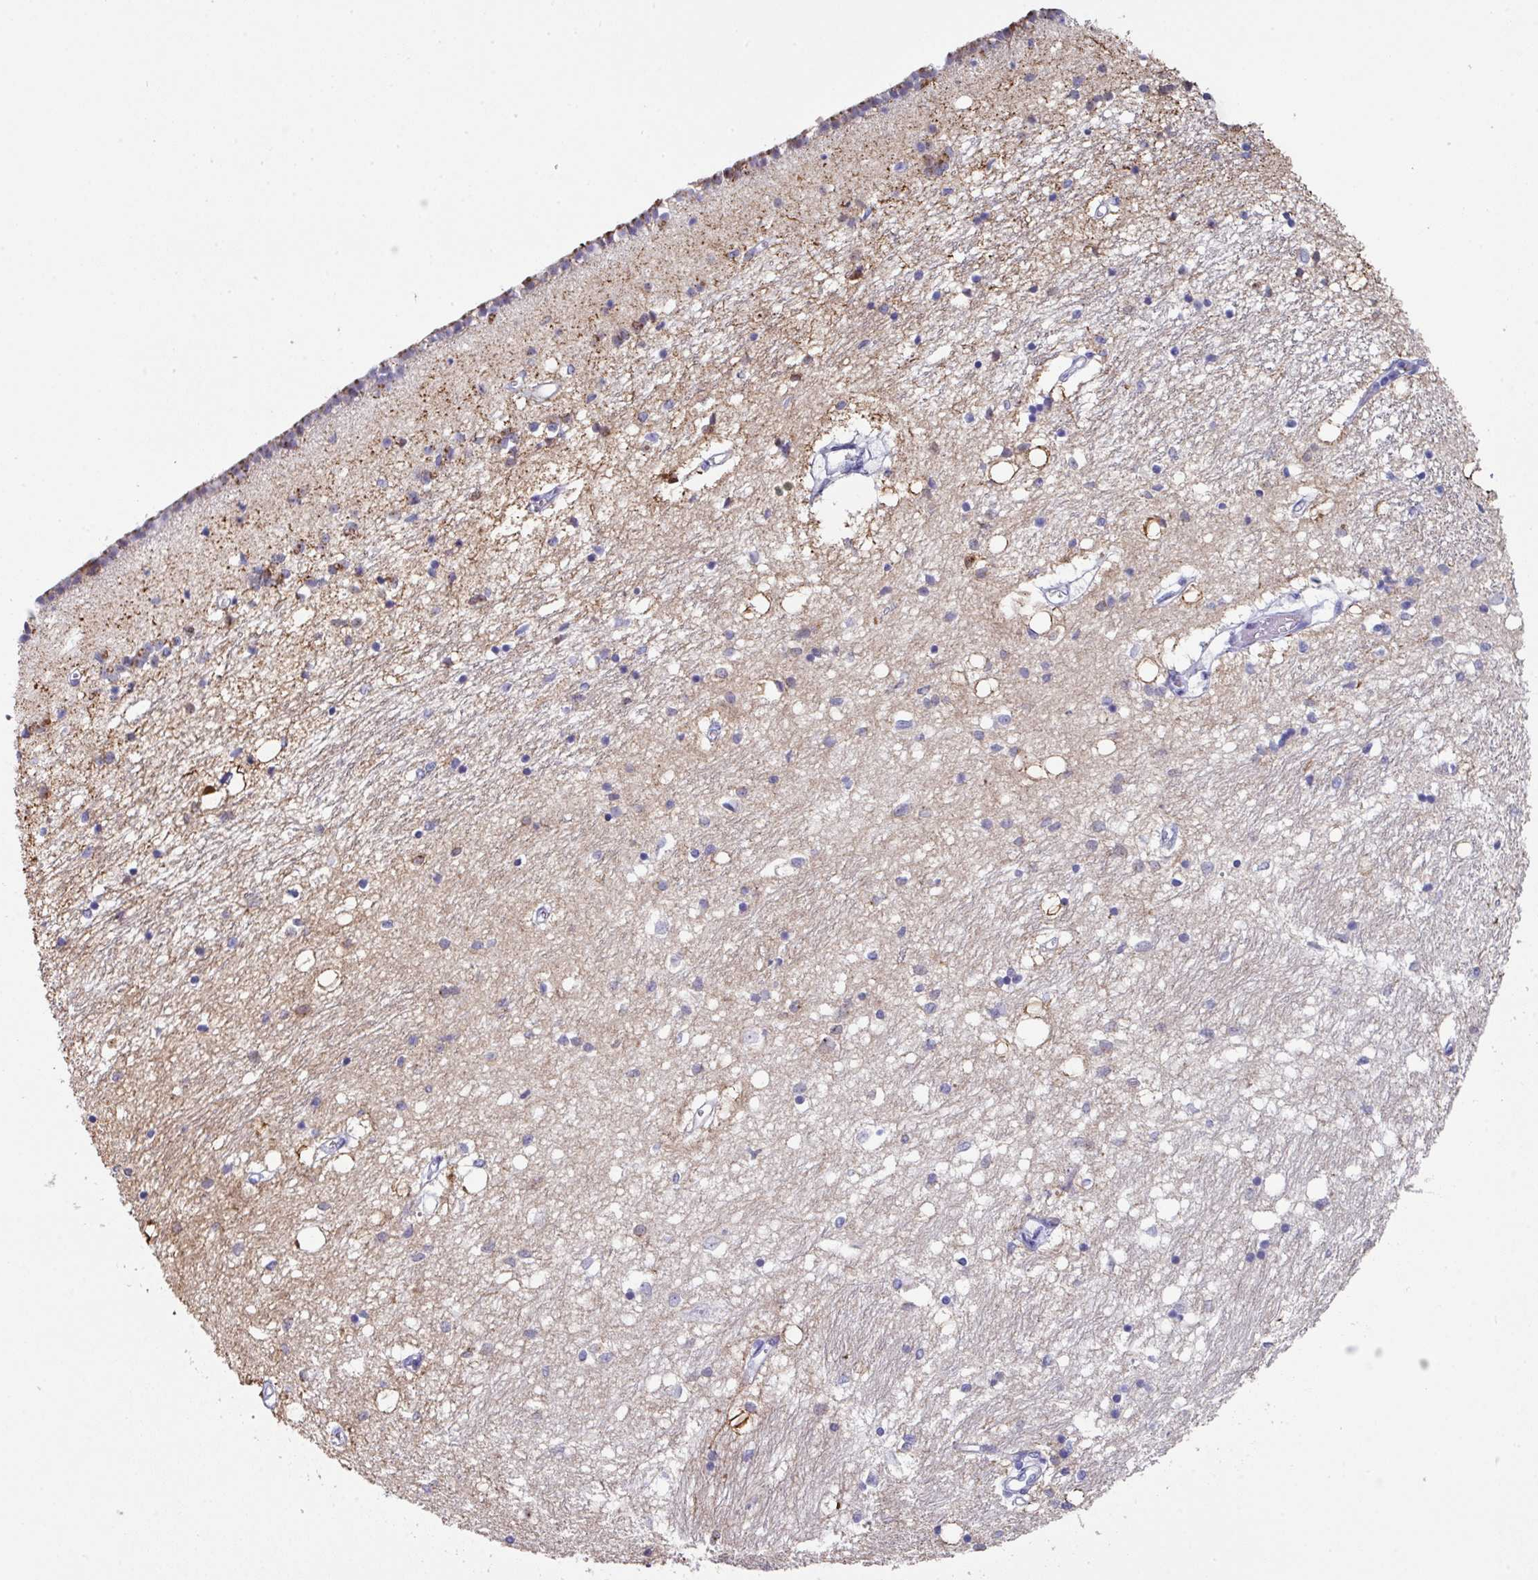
{"staining": {"intensity": "moderate", "quantity": "<25%", "location": "cytoplasmic/membranous"}, "tissue": "caudate", "cell_type": "Glial cells", "image_type": "normal", "snomed": [{"axis": "morphology", "description": "Normal tissue, NOS"}, {"axis": "topography", "description": "Lateral ventricle wall"}], "caption": "Immunohistochemical staining of unremarkable caudate reveals <25% levels of moderate cytoplasmic/membranous protein positivity in about <25% of glial cells. The staining is performed using DAB brown chromogen to label protein expression. The nuclei are counter-stained blue using hematoxylin.", "gene": "PEX10", "patient": {"sex": "male", "age": 70}}